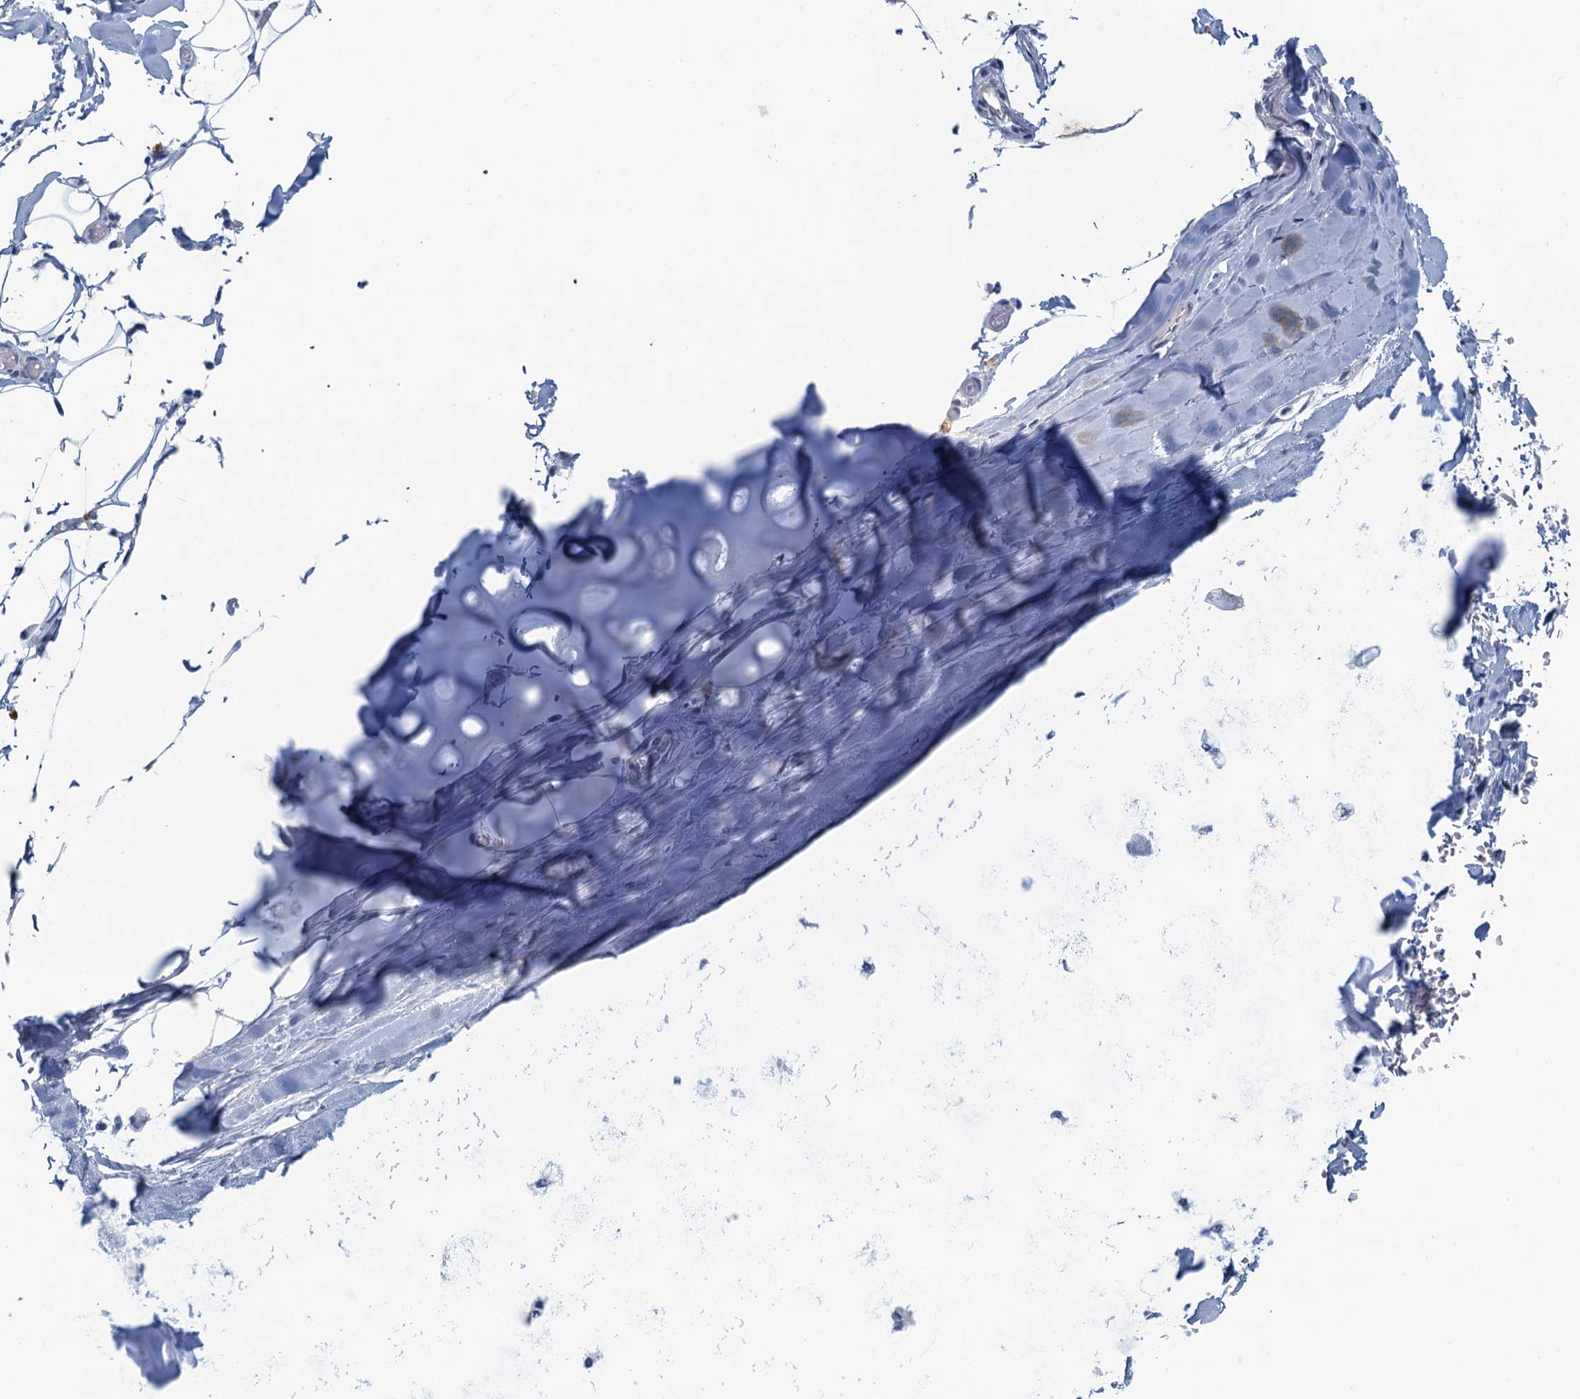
{"staining": {"intensity": "negative", "quantity": "none", "location": "none"}, "tissue": "adipose tissue", "cell_type": "Adipocytes", "image_type": "normal", "snomed": [{"axis": "morphology", "description": "Normal tissue, NOS"}, {"axis": "topography", "description": "Bronchus"}], "caption": "DAB immunohistochemical staining of normal human adipose tissue demonstrates no significant staining in adipocytes.", "gene": "C16orf95", "patient": {"sex": "male", "age": 66}}